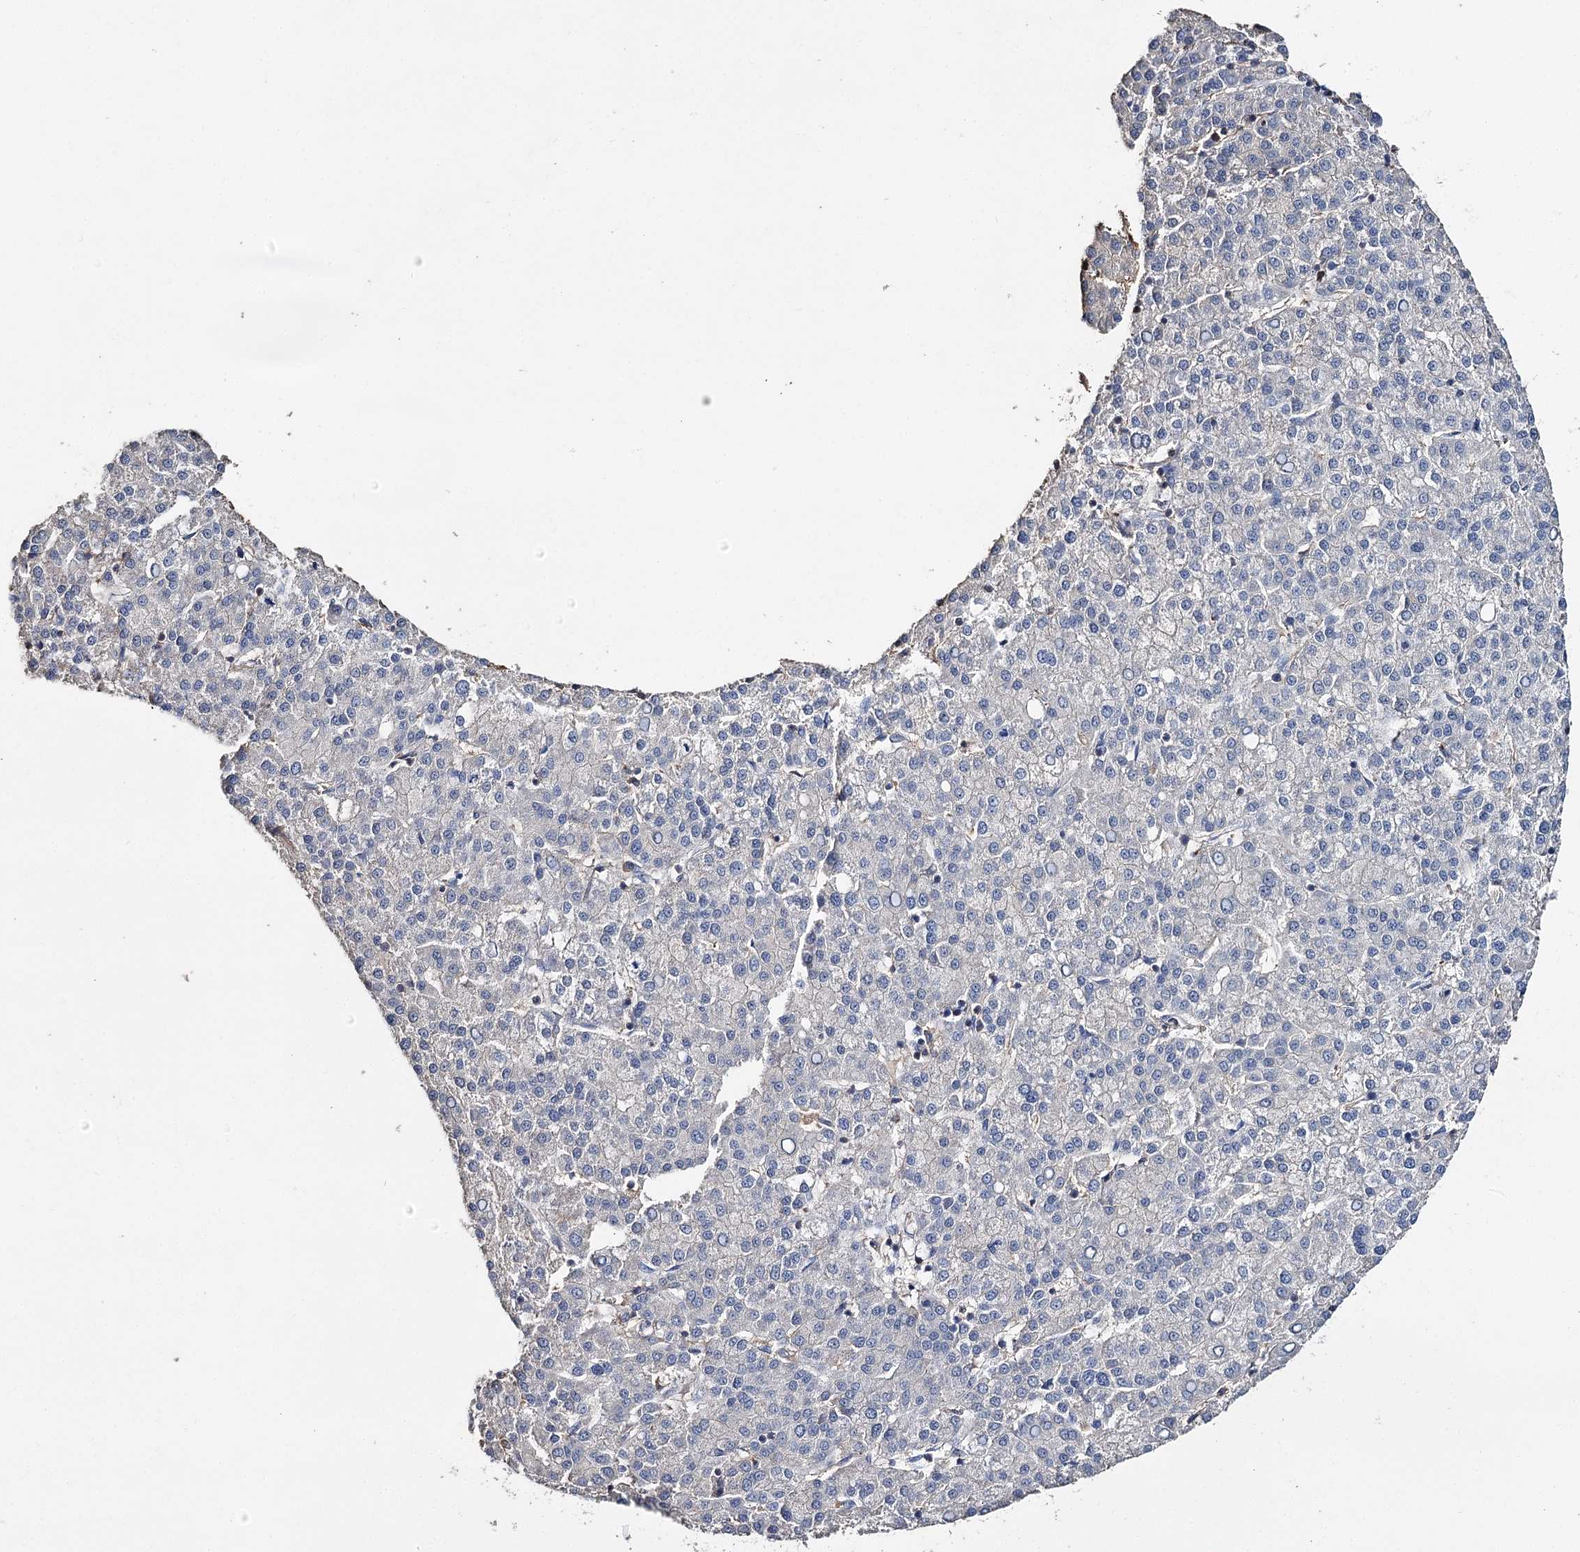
{"staining": {"intensity": "negative", "quantity": "none", "location": "none"}, "tissue": "liver cancer", "cell_type": "Tumor cells", "image_type": "cancer", "snomed": [{"axis": "morphology", "description": "Carcinoma, Hepatocellular, NOS"}, {"axis": "topography", "description": "Liver"}], "caption": "Tumor cells are negative for brown protein staining in liver cancer.", "gene": "EPYC", "patient": {"sex": "female", "age": 58}}